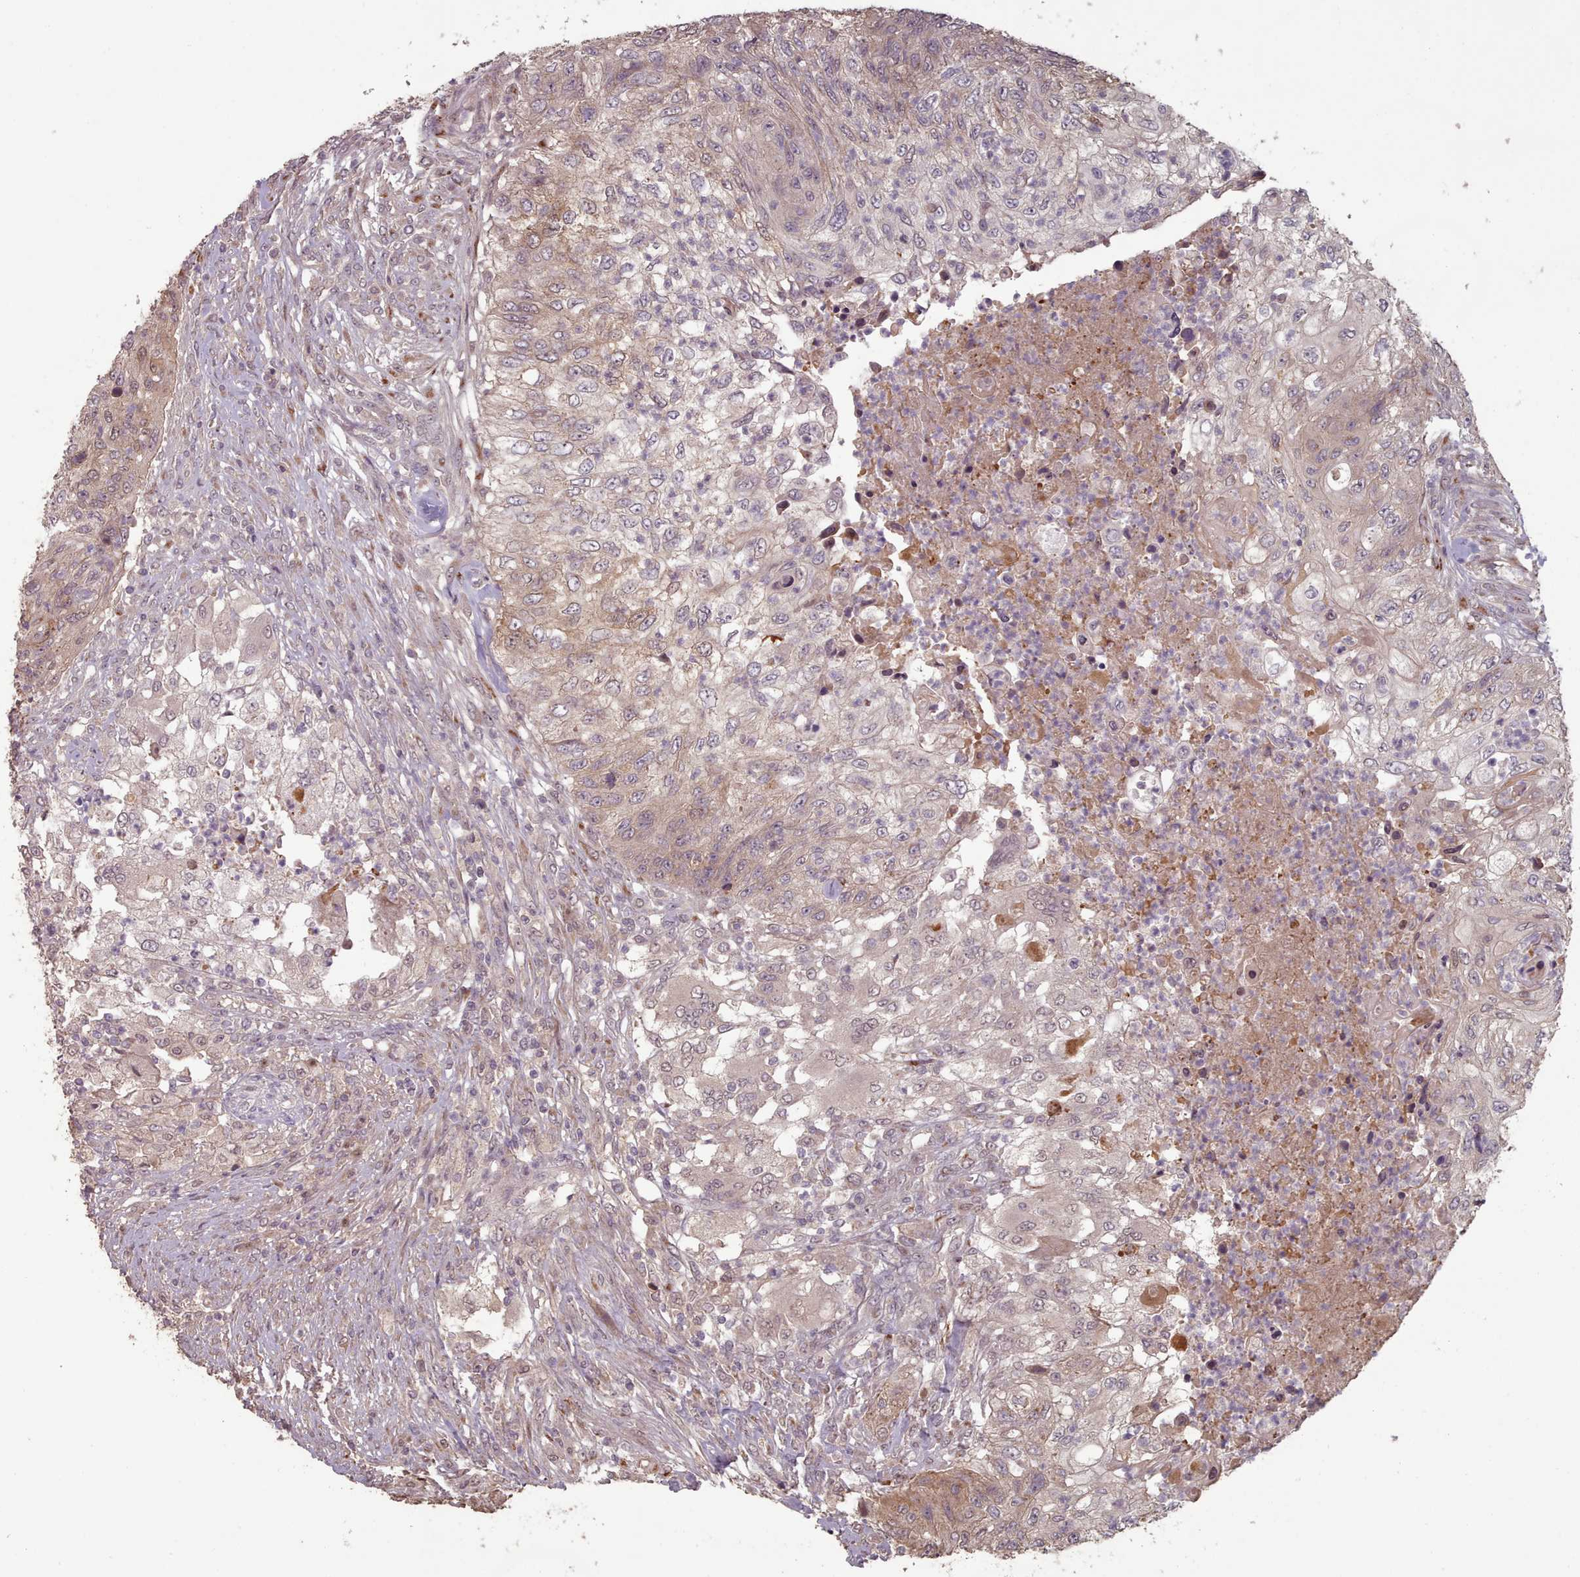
{"staining": {"intensity": "moderate", "quantity": "<25%", "location": "cytoplasmic/membranous"}, "tissue": "urothelial cancer", "cell_type": "Tumor cells", "image_type": "cancer", "snomed": [{"axis": "morphology", "description": "Urothelial carcinoma, High grade"}, {"axis": "topography", "description": "Urinary bladder"}], "caption": "High-grade urothelial carcinoma tissue exhibits moderate cytoplasmic/membranous positivity in about <25% of tumor cells The protein is shown in brown color, while the nuclei are stained blue.", "gene": "ERCC6L", "patient": {"sex": "female", "age": 60}}